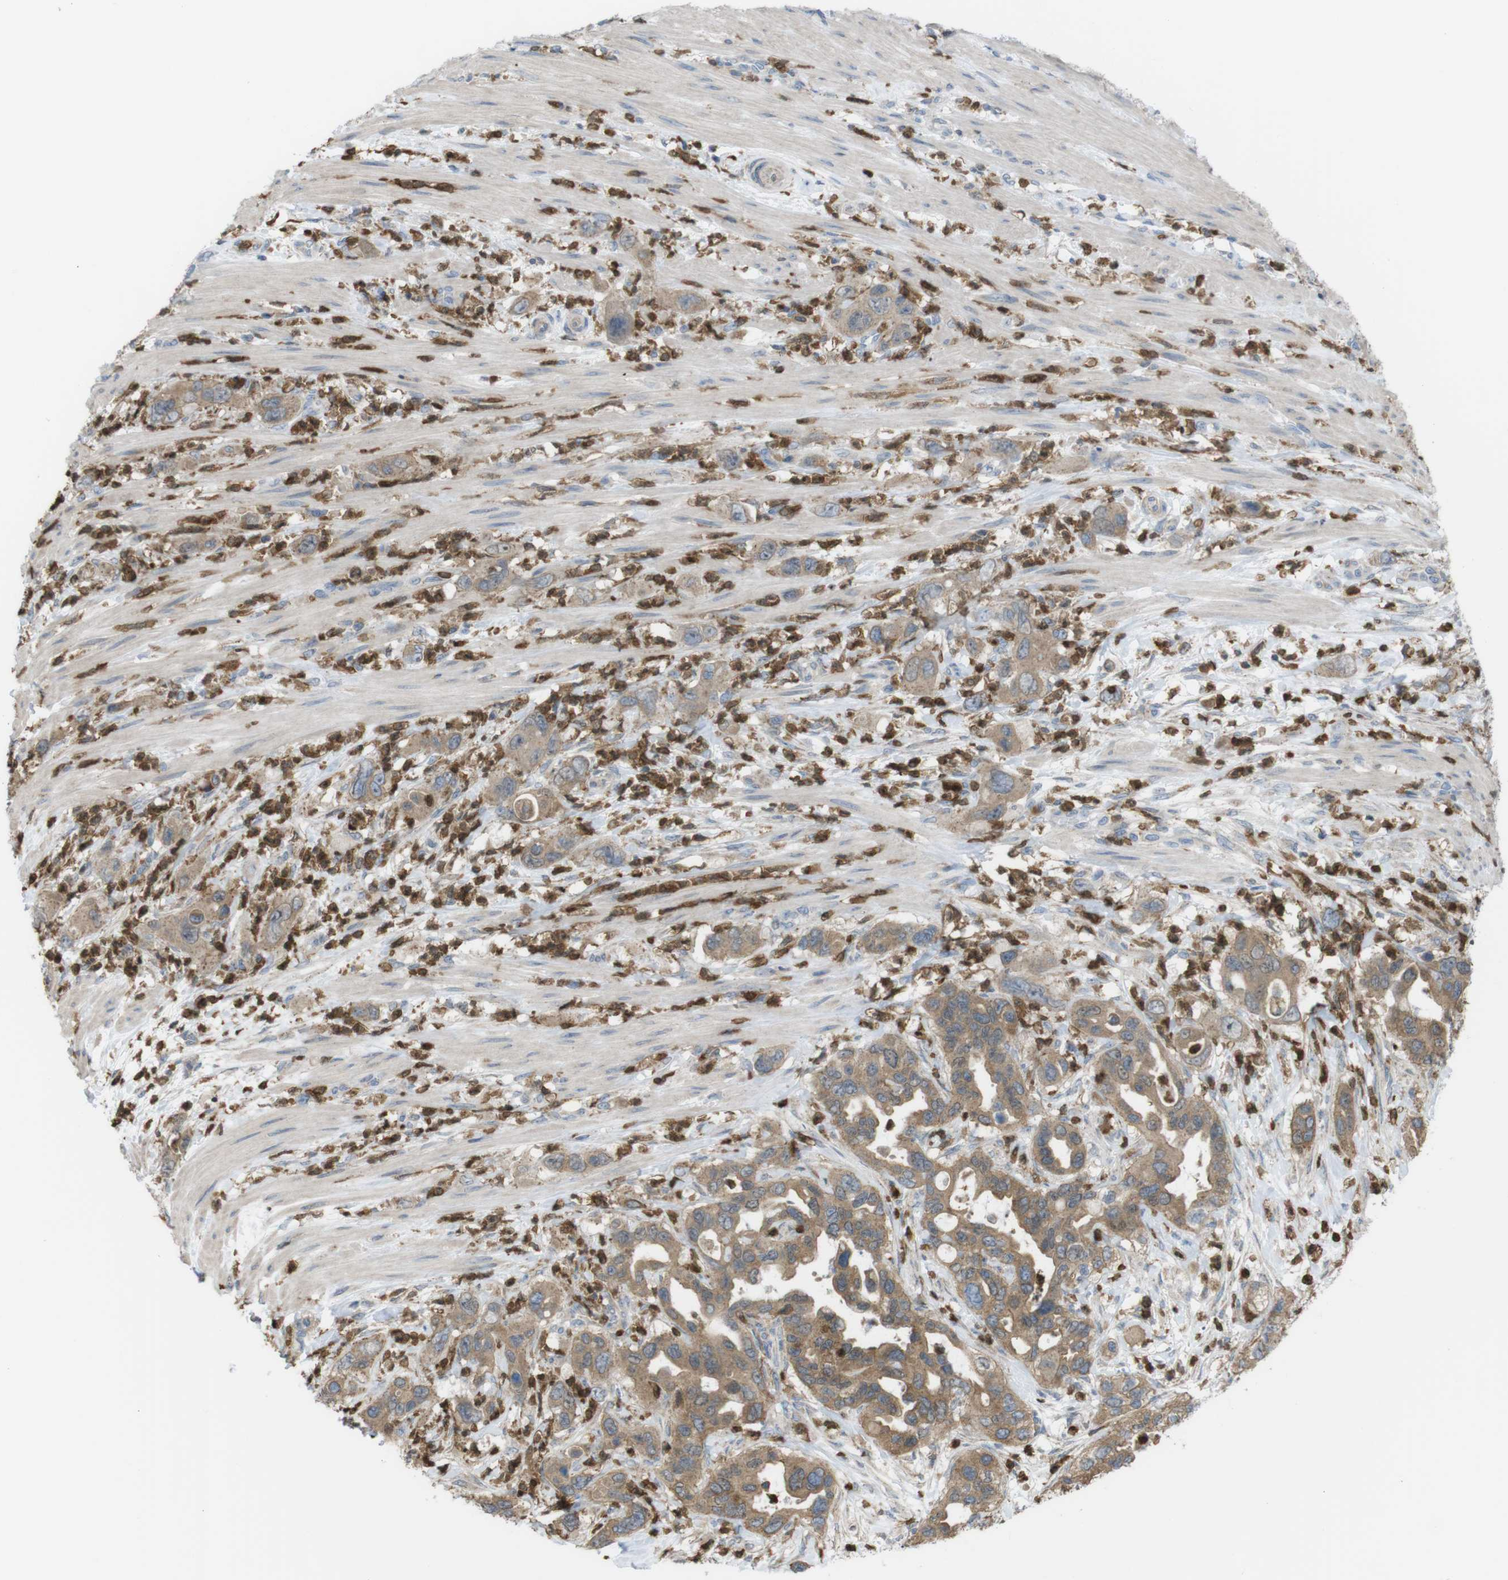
{"staining": {"intensity": "moderate", "quantity": ">75%", "location": "cytoplasmic/membranous"}, "tissue": "pancreatic cancer", "cell_type": "Tumor cells", "image_type": "cancer", "snomed": [{"axis": "morphology", "description": "Adenocarcinoma, NOS"}, {"axis": "topography", "description": "Pancreas"}], "caption": "Pancreatic adenocarcinoma stained with a protein marker demonstrates moderate staining in tumor cells.", "gene": "PRKCD", "patient": {"sex": "female", "age": 71}}